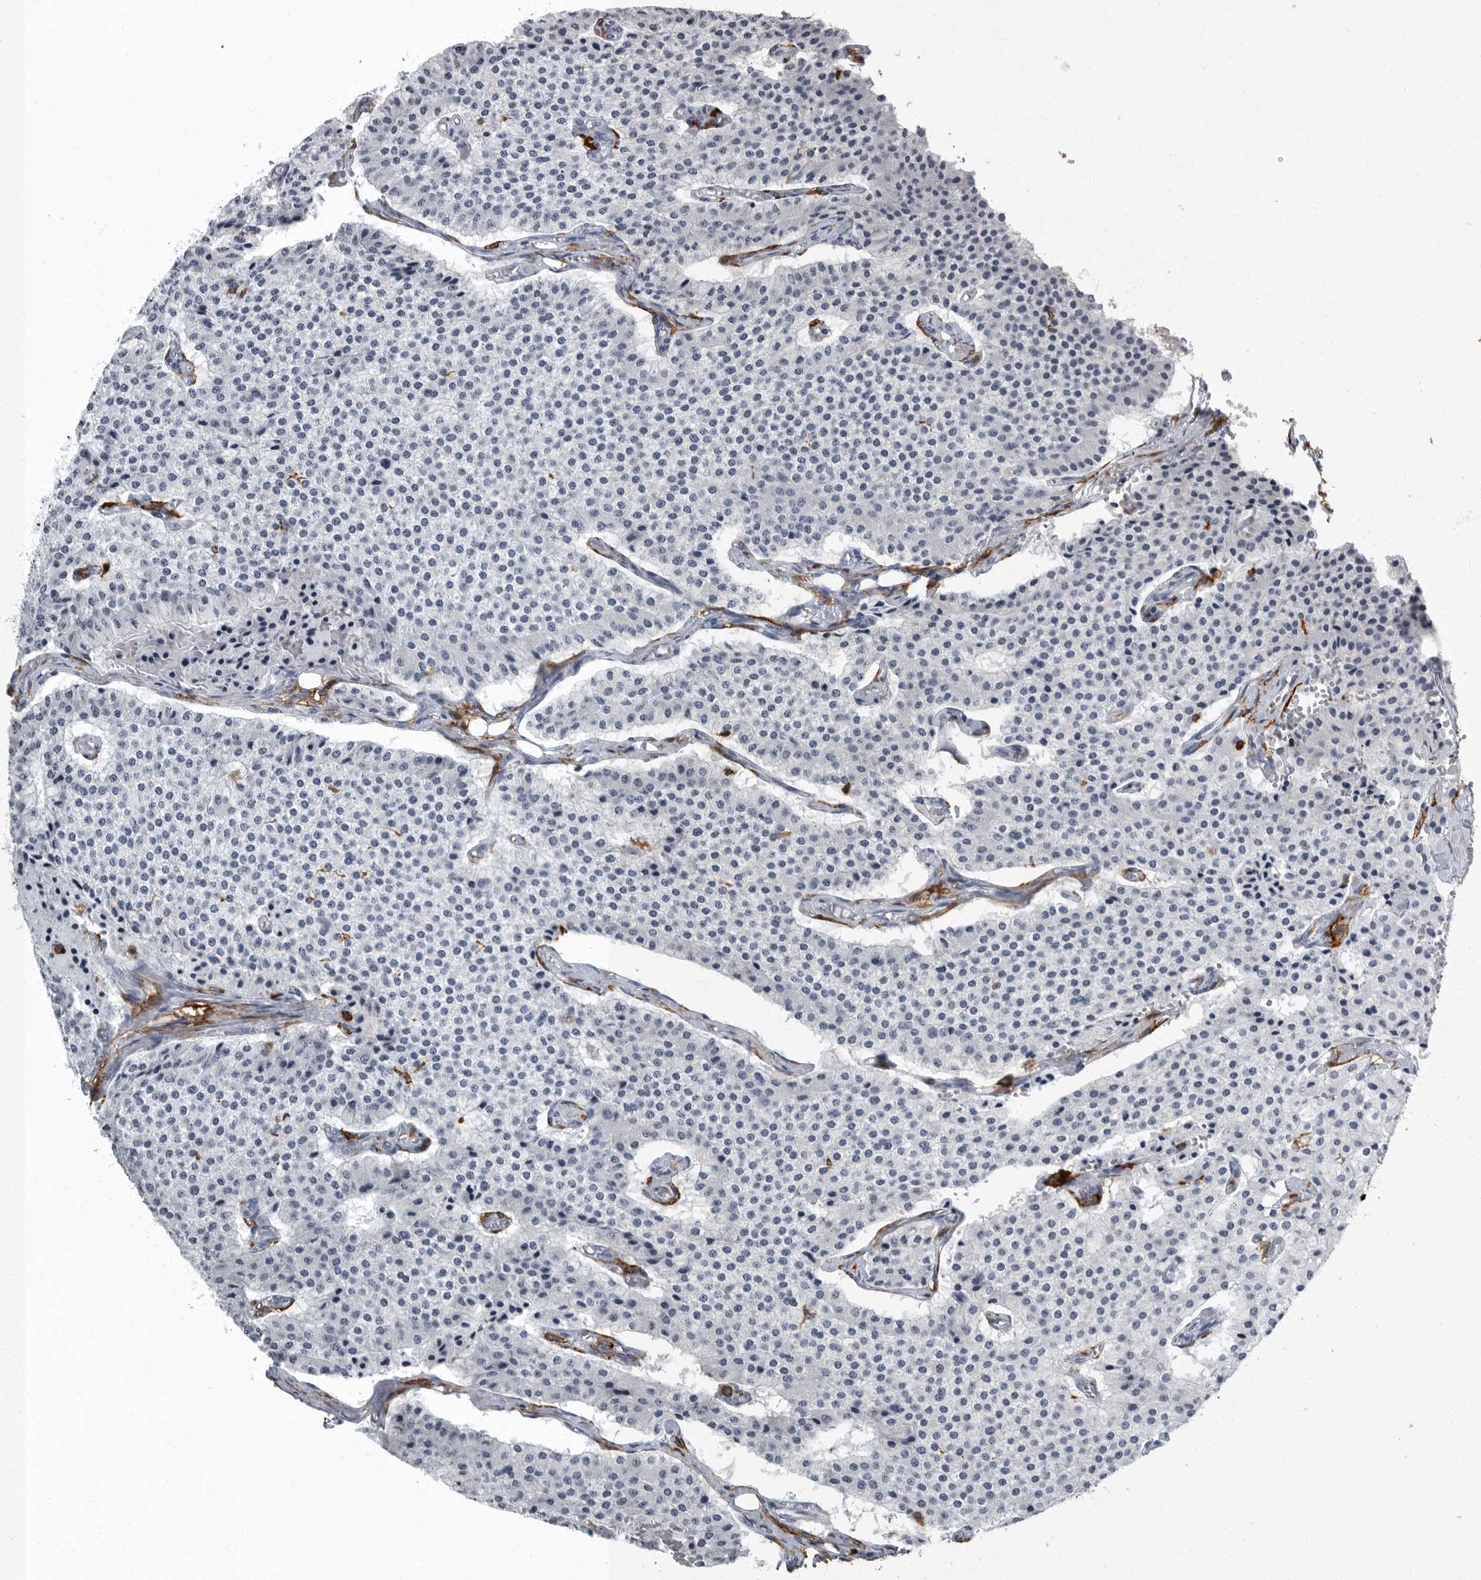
{"staining": {"intensity": "negative", "quantity": "none", "location": "none"}, "tissue": "carcinoid", "cell_type": "Tumor cells", "image_type": "cancer", "snomed": [{"axis": "morphology", "description": "Carcinoid, malignant, NOS"}, {"axis": "topography", "description": "Colon"}], "caption": "A high-resolution photomicrograph shows immunohistochemistry (IHC) staining of malignant carcinoid, which demonstrates no significant positivity in tumor cells. The staining is performed using DAB brown chromogen with nuclei counter-stained in using hematoxylin.", "gene": "FCER1G", "patient": {"sex": "female", "age": 52}}